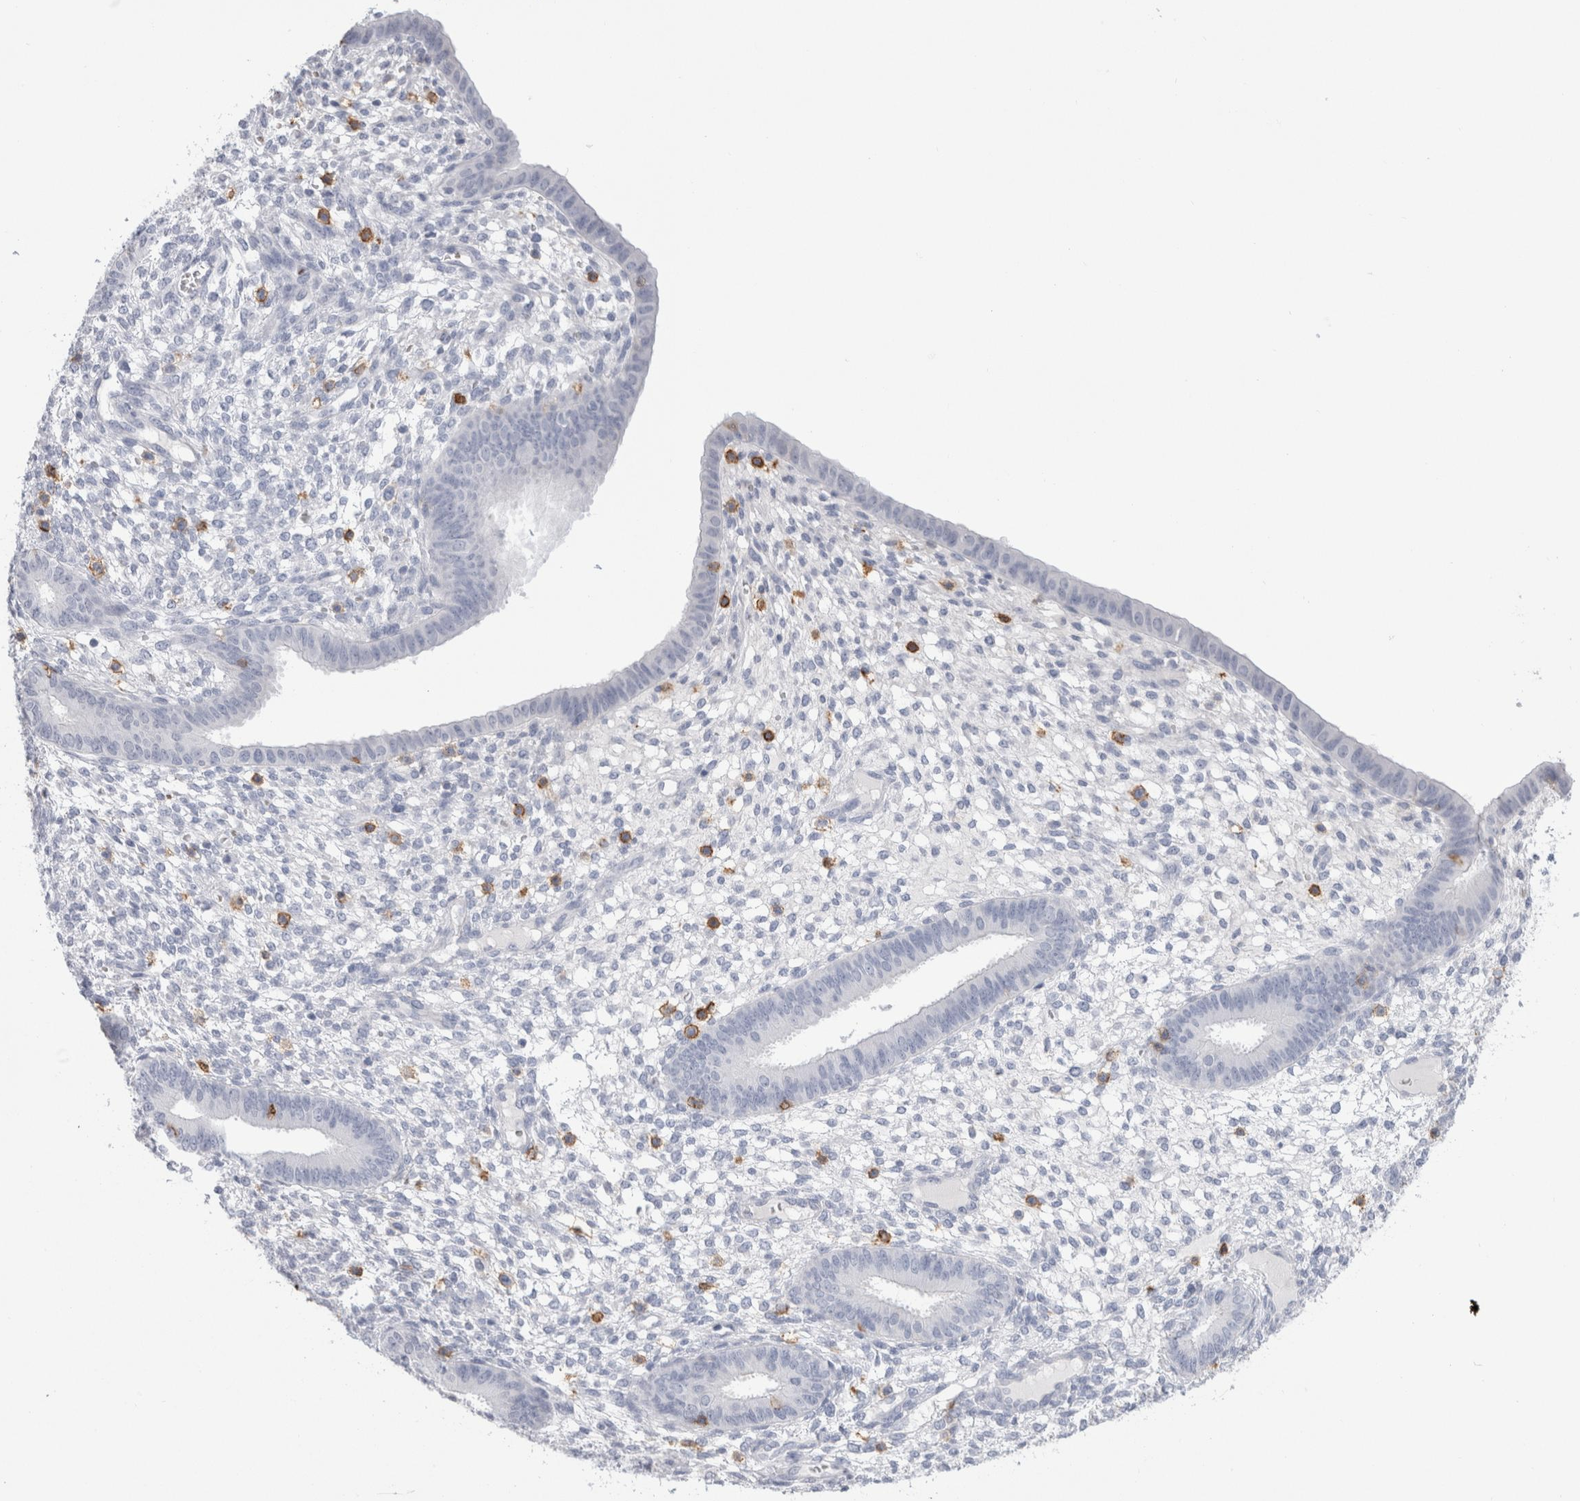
{"staining": {"intensity": "negative", "quantity": "none", "location": "none"}, "tissue": "endometrium", "cell_type": "Cells in endometrial stroma", "image_type": "normal", "snomed": [{"axis": "morphology", "description": "Normal tissue, NOS"}, {"axis": "topography", "description": "Endometrium"}], "caption": "Cells in endometrial stroma are negative for brown protein staining in normal endometrium. The staining is performed using DAB (3,3'-diaminobenzidine) brown chromogen with nuclei counter-stained in using hematoxylin.", "gene": "CD38", "patient": {"sex": "female", "age": 46}}